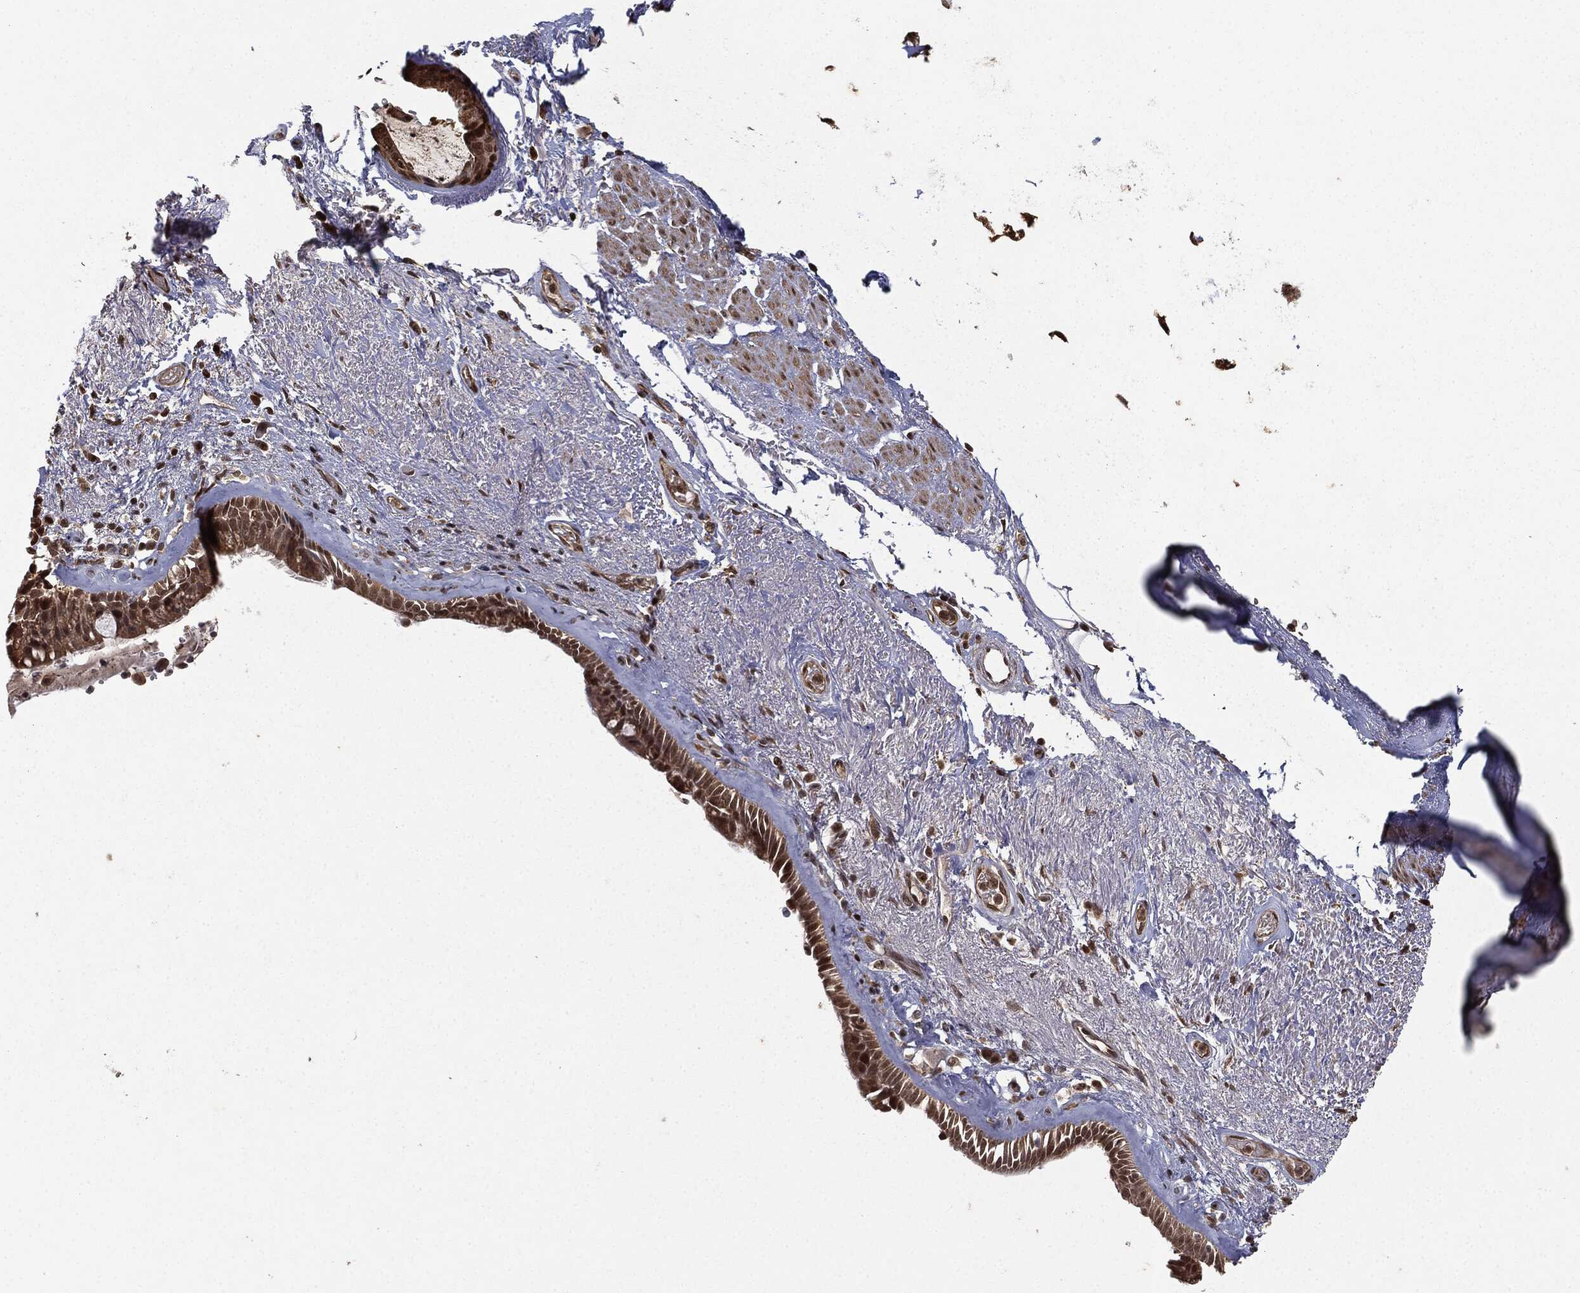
{"staining": {"intensity": "strong", "quantity": ">75%", "location": "cytoplasmic/membranous,nuclear"}, "tissue": "bronchus", "cell_type": "Respiratory epithelial cells", "image_type": "normal", "snomed": [{"axis": "morphology", "description": "Normal tissue, NOS"}, {"axis": "topography", "description": "Bronchus"}], "caption": "Approximately >75% of respiratory epithelial cells in benign human bronchus show strong cytoplasmic/membranous,nuclear protein staining as visualized by brown immunohistochemical staining.", "gene": "ZNHIT6", "patient": {"sex": "male", "age": 82}}